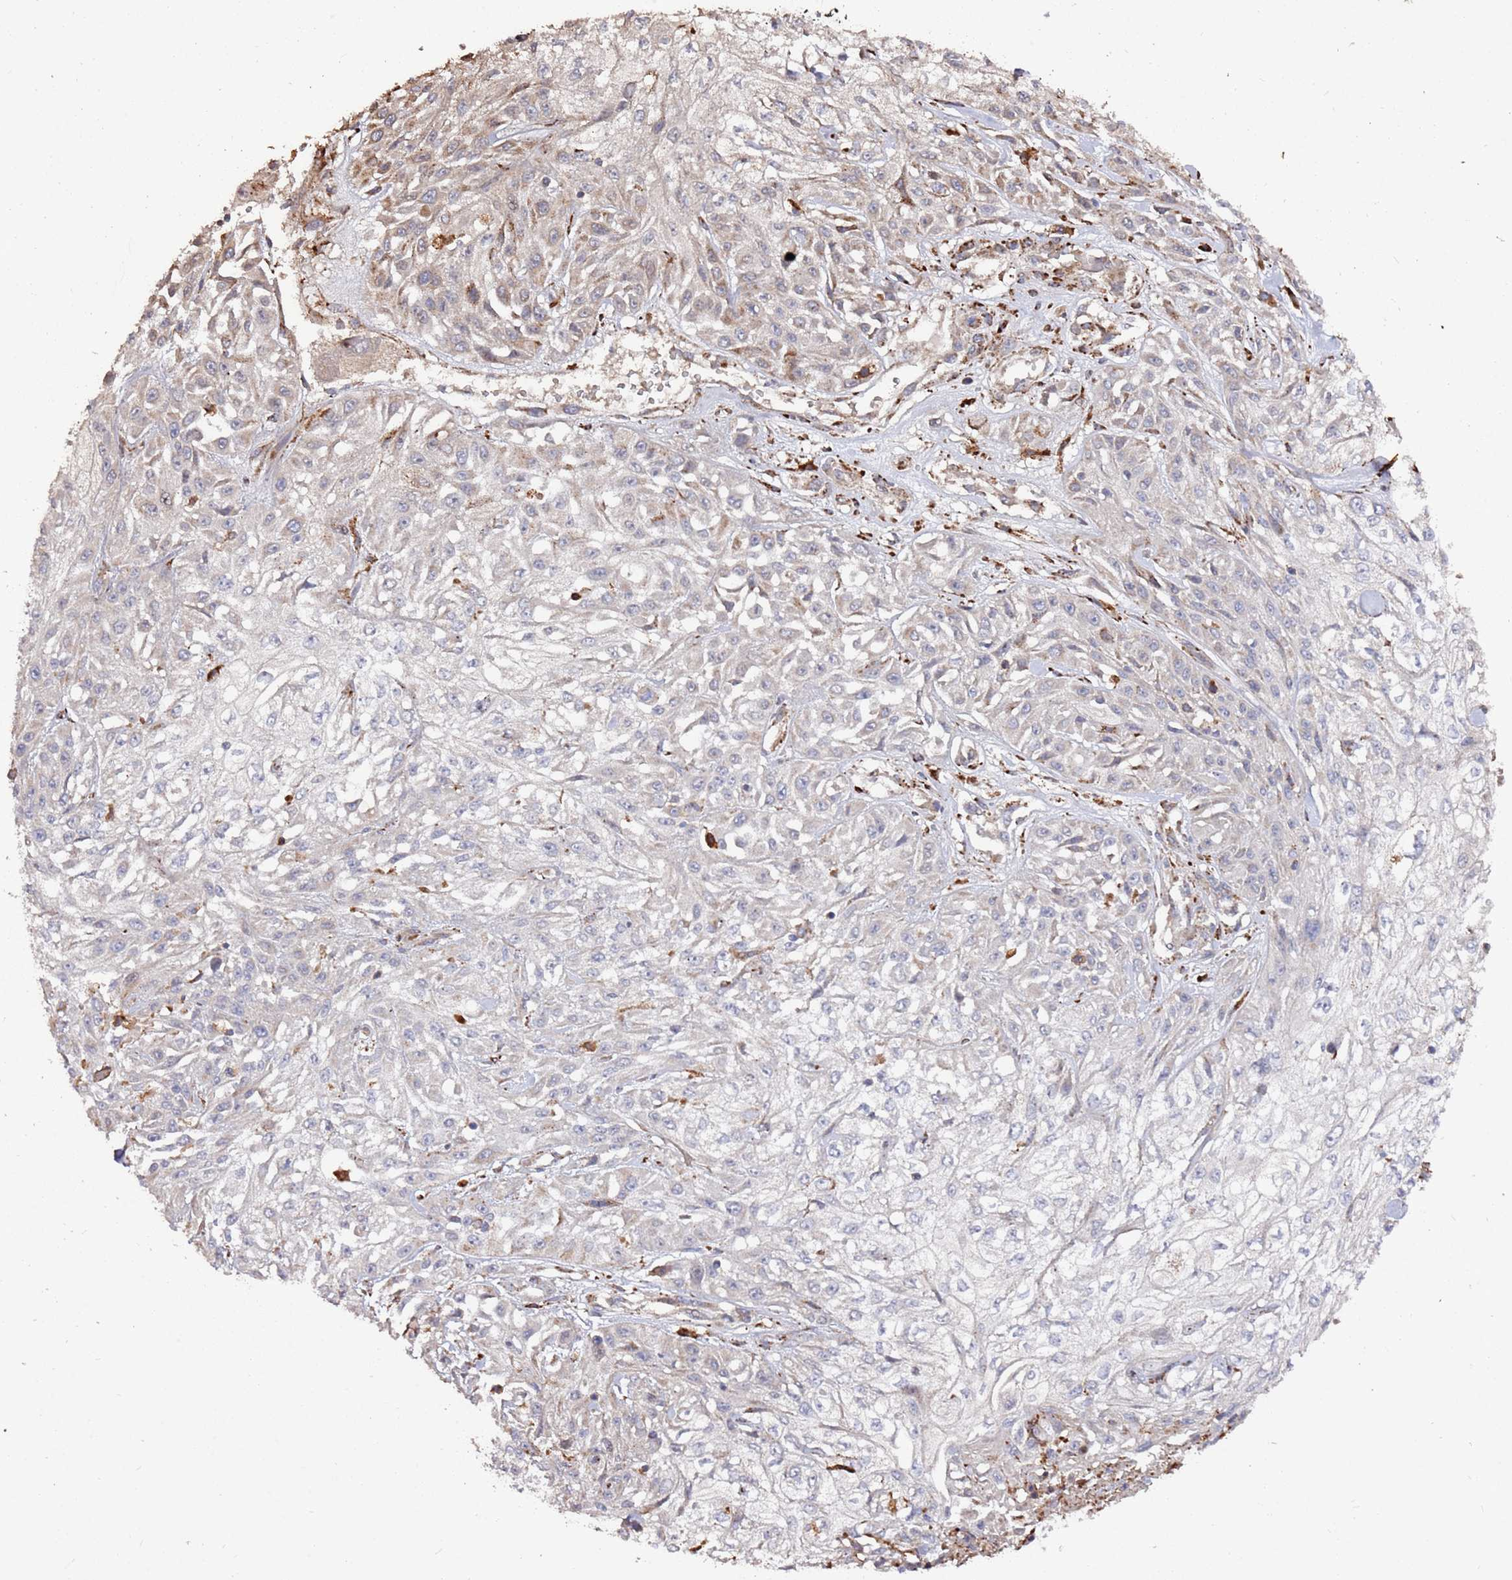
{"staining": {"intensity": "weak", "quantity": "<25%", "location": "cytoplasmic/membranous"}, "tissue": "skin cancer", "cell_type": "Tumor cells", "image_type": "cancer", "snomed": [{"axis": "morphology", "description": "Squamous cell carcinoma, NOS"}, {"axis": "morphology", "description": "Squamous cell carcinoma, metastatic, NOS"}, {"axis": "topography", "description": "Skin"}, {"axis": "topography", "description": "Lymph node"}], "caption": "DAB immunohistochemical staining of human skin cancer (metastatic squamous cell carcinoma) reveals no significant expression in tumor cells.", "gene": "LACC1", "patient": {"sex": "male", "age": 75}}